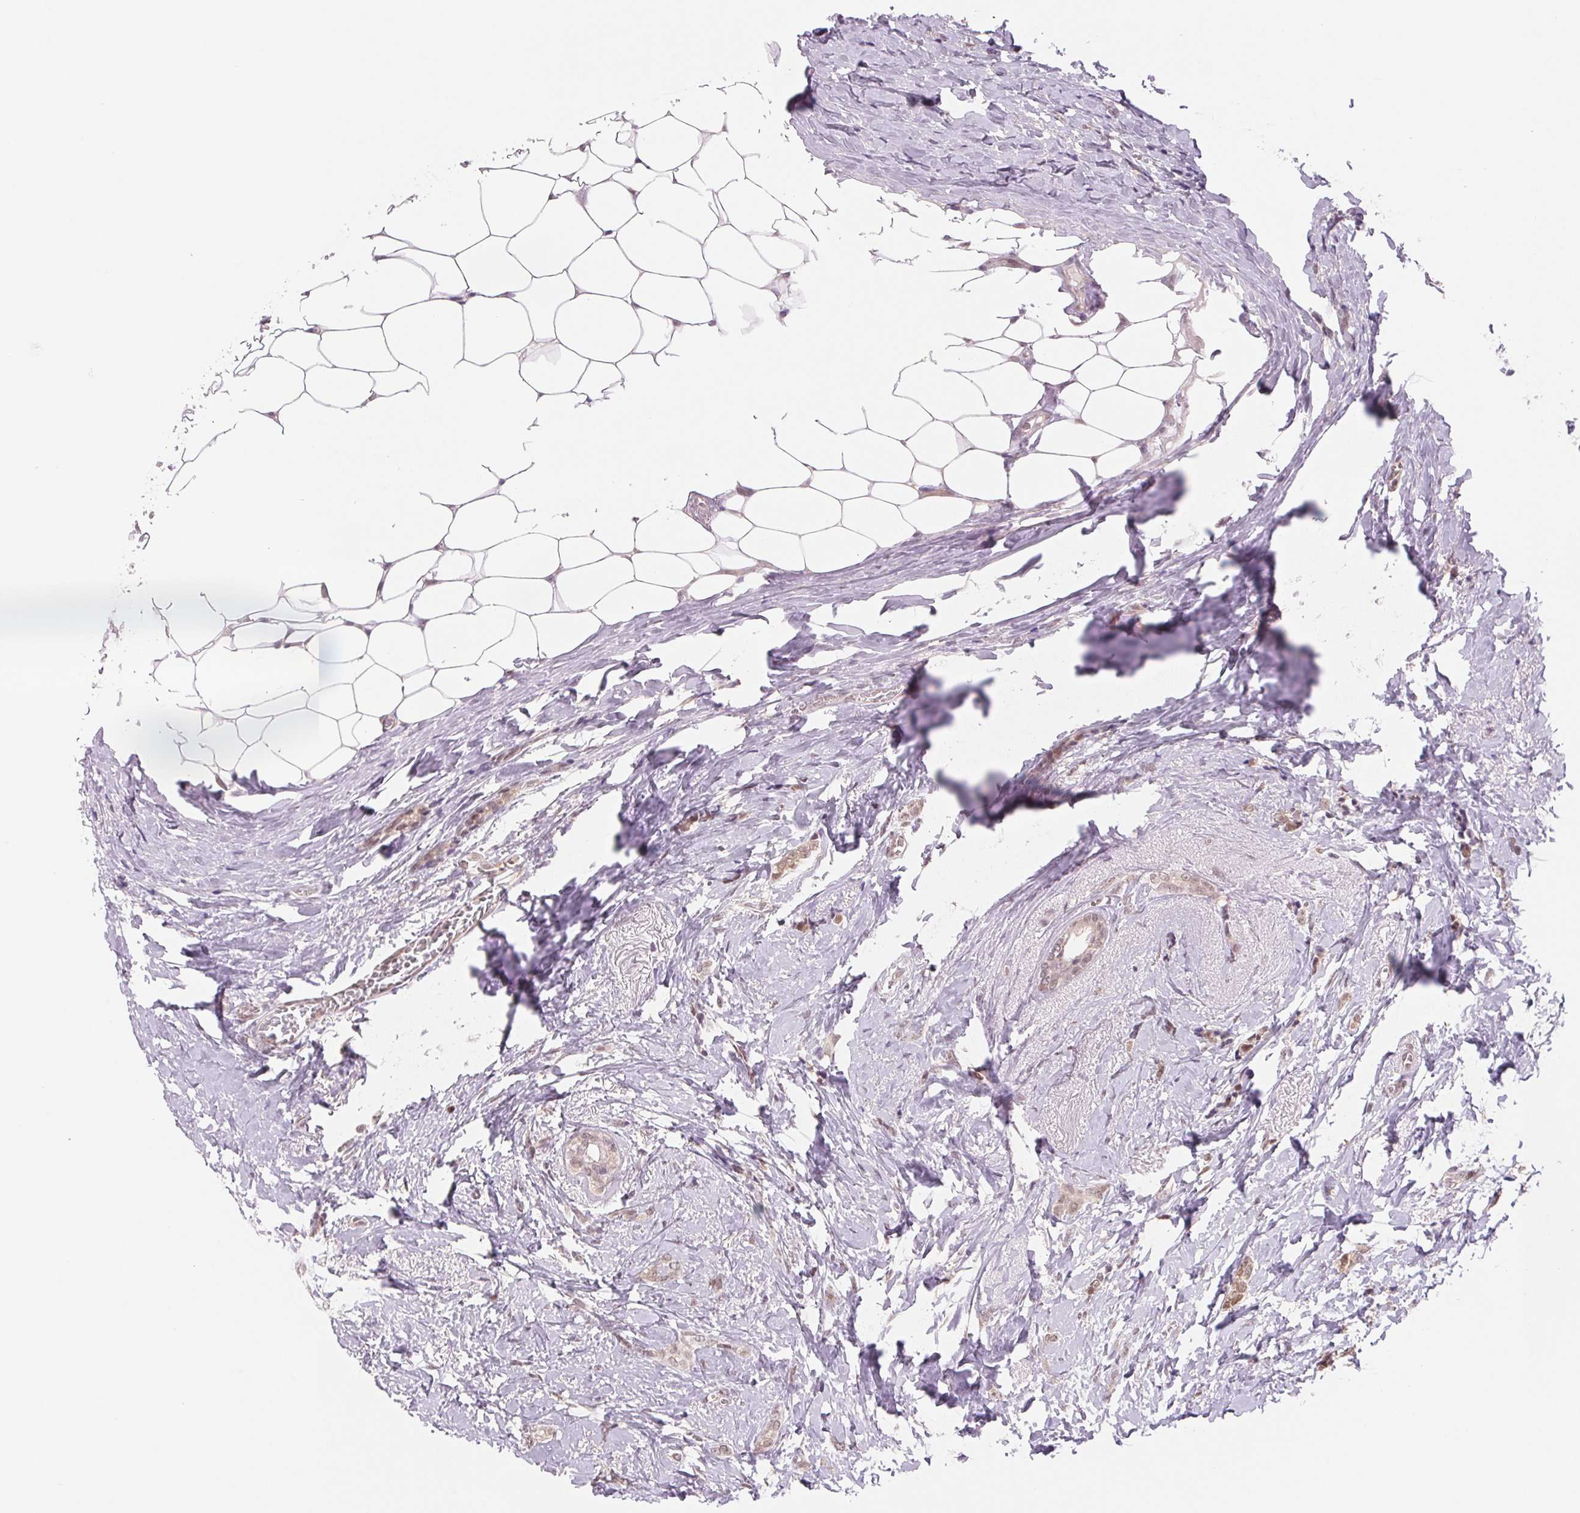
{"staining": {"intensity": "weak", "quantity": ">75%", "location": "cytoplasmic/membranous,nuclear"}, "tissue": "breast cancer", "cell_type": "Tumor cells", "image_type": "cancer", "snomed": [{"axis": "morphology", "description": "Normal tissue, NOS"}, {"axis": "morphology", "description": "Duct carcinoma"}, {"axis": "topography", "description": "Breast"}], "caption": "Human infiltrating ductal carcinoma (breast) stained with a brown dye exhibits weak cytoplasmic/membranous and nuclear positive expression in about >75% of tumor cells.", "gene": "DNAJB6", "patient": {"sex": "female", "age": 77}}